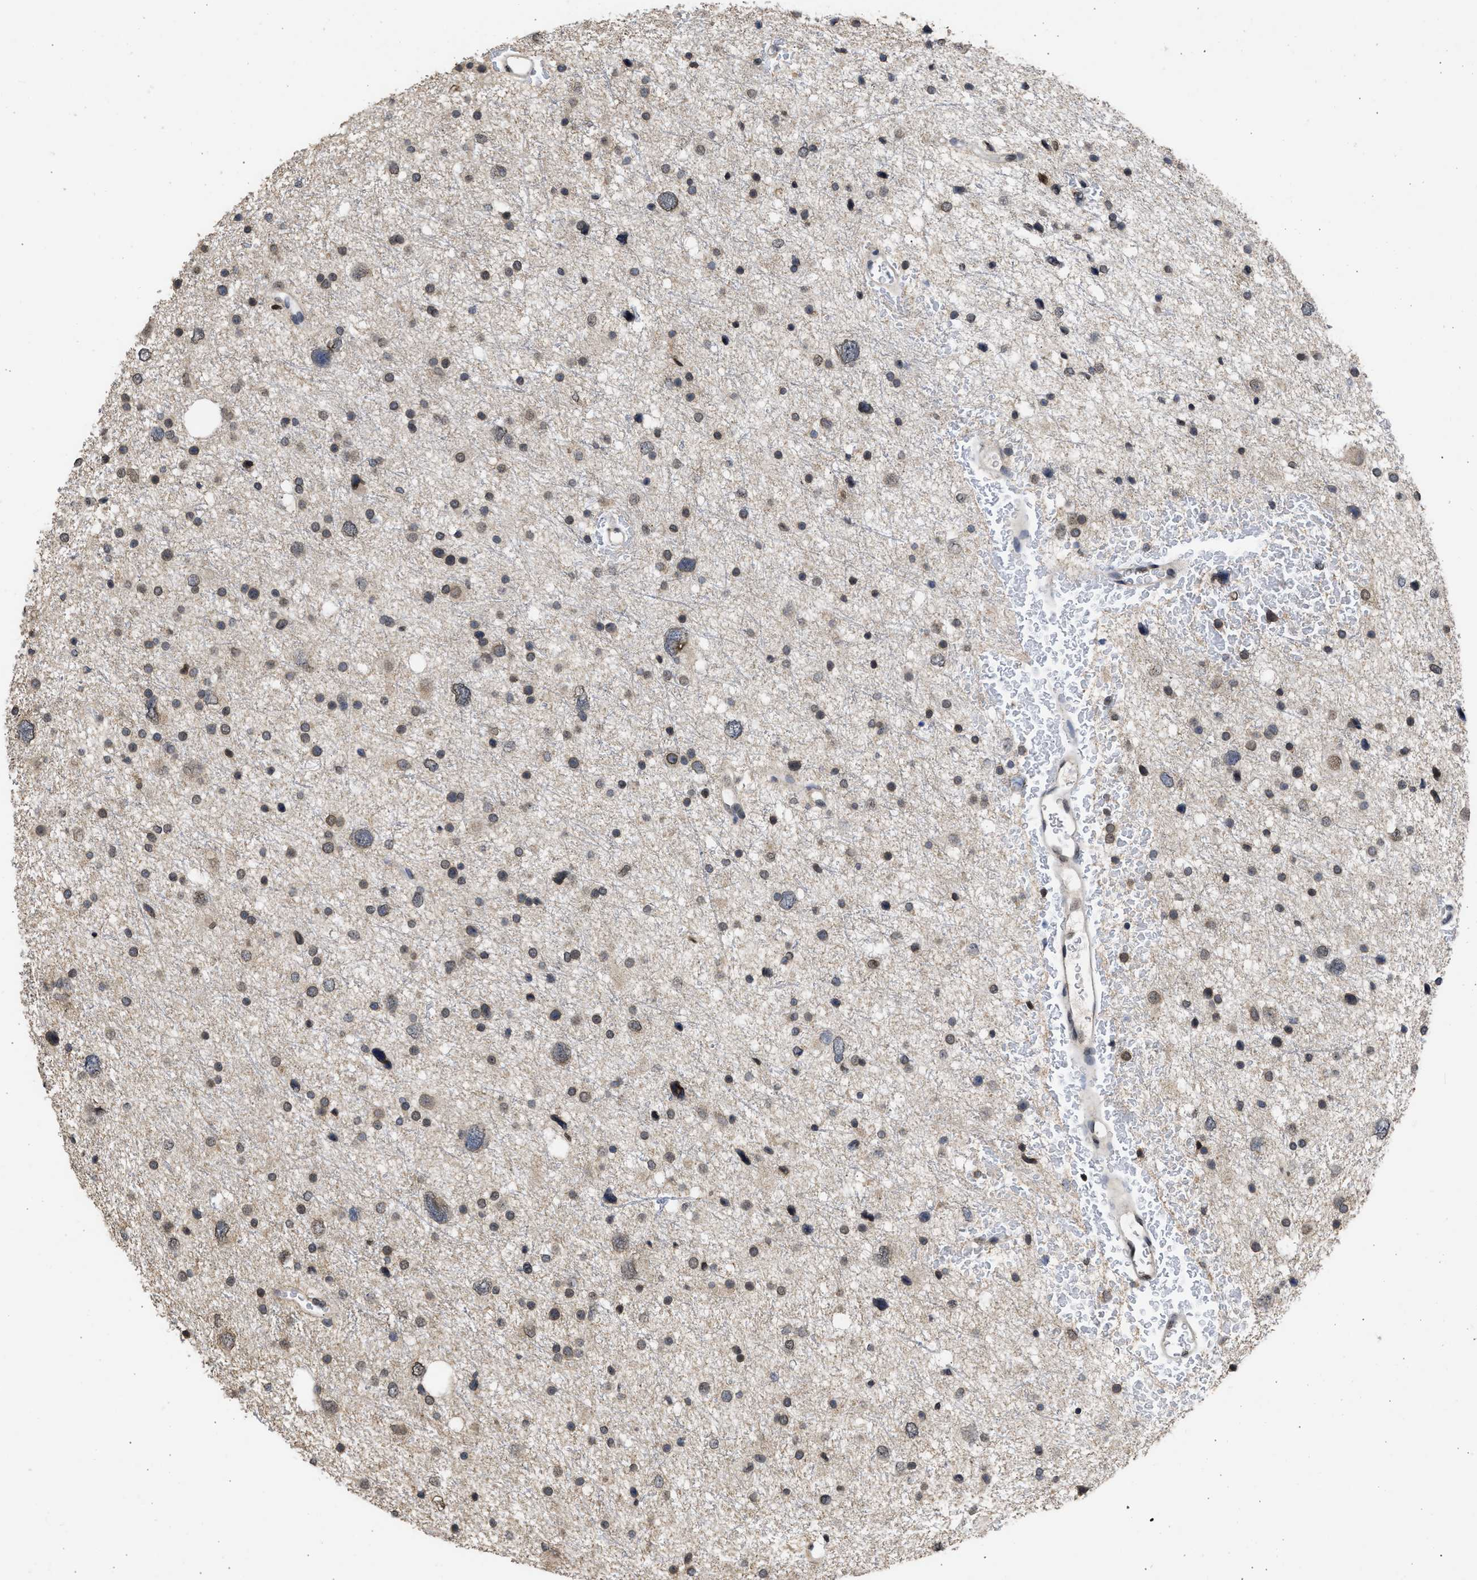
{"staining": {"intensity": "weak", "quantity": "25%-75%", "location": "cytoplasmic/membranous,nuclear"}, "tissue": "glioma", "cell_type": "Tumor cells", "image_type": "cancer", "snomed": [{"axis": "morphology", "description": "Glioma, malignant, Low grade"}, {"axis": "topography", "description": "Brain"}], "caption": "A brown stain labels weak cytoplasmic/membranous and nuclear staining of a protein in human glioma tumor cells. (DAB (3,3'-diaminobenzidine) = brown stain, brightfield microscopy at high magnification).", "gene": "NUP35", "patient": {"sex": "female", "age": 37}}